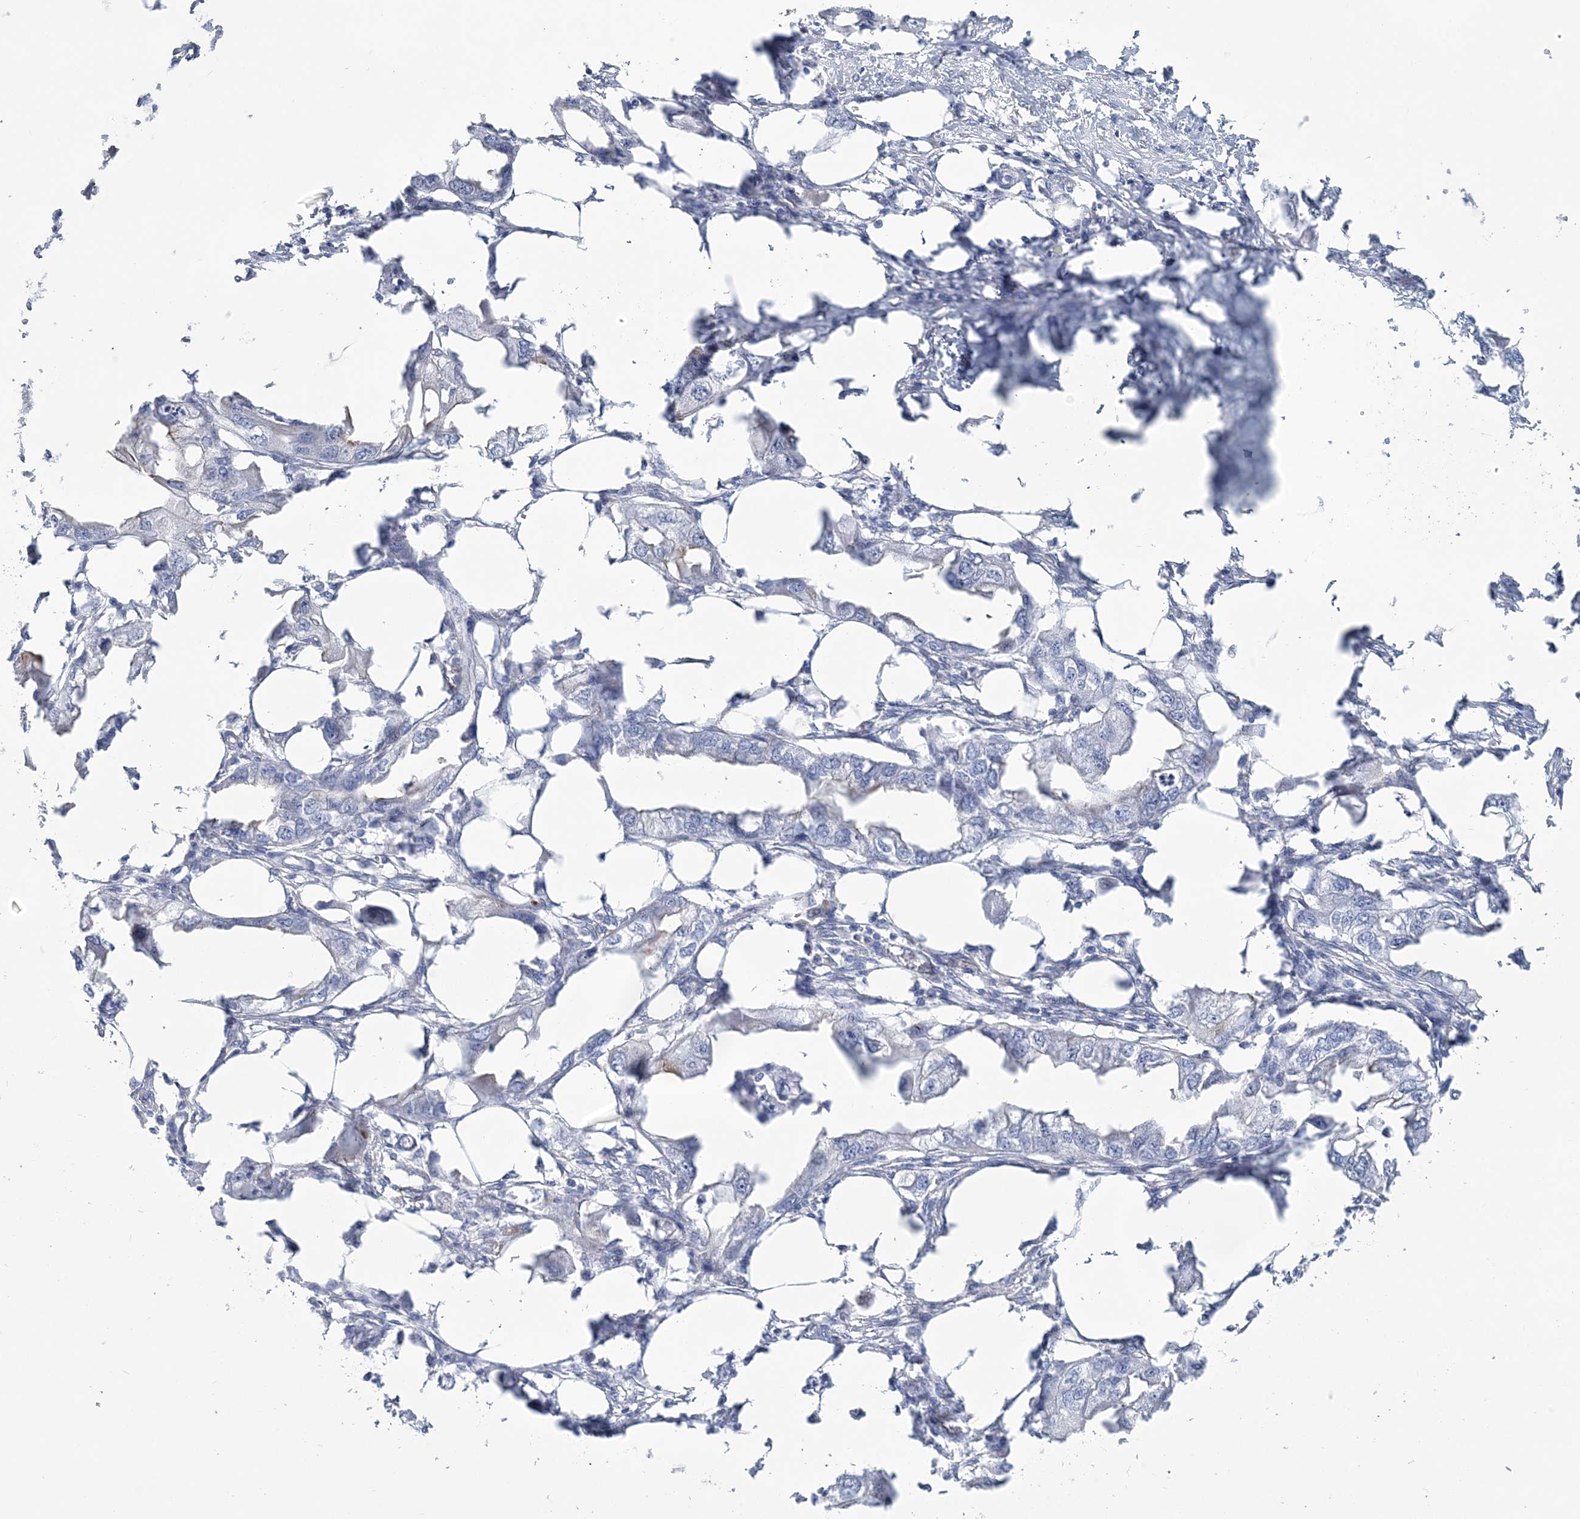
{"staining": {"intensity": "negative", "quantity": "none", "location": "none"}, "tissue": "endometrial cancer", "cell_type": "Tumor cells", "image_type": "cancer", "snomed": [{"axis": "morphology", "description": "Adenocarcinoma, NOS"}, {"axis": "morphology", "description": "Adenocarcinoma, metastatic, NOS"}, {"axis": "topography", "description": "Adipose tissue"}, {"axis": "topography", "description": "Endometrium"}], "caption": "An image of human adenocarcinoma (endometrial) is negative for staining in tumor cells. (IHC, brightfield microscopy, high magnification).", "gene": "RAB11FIP5", "patient": {"sex": "female", "age": 67}}